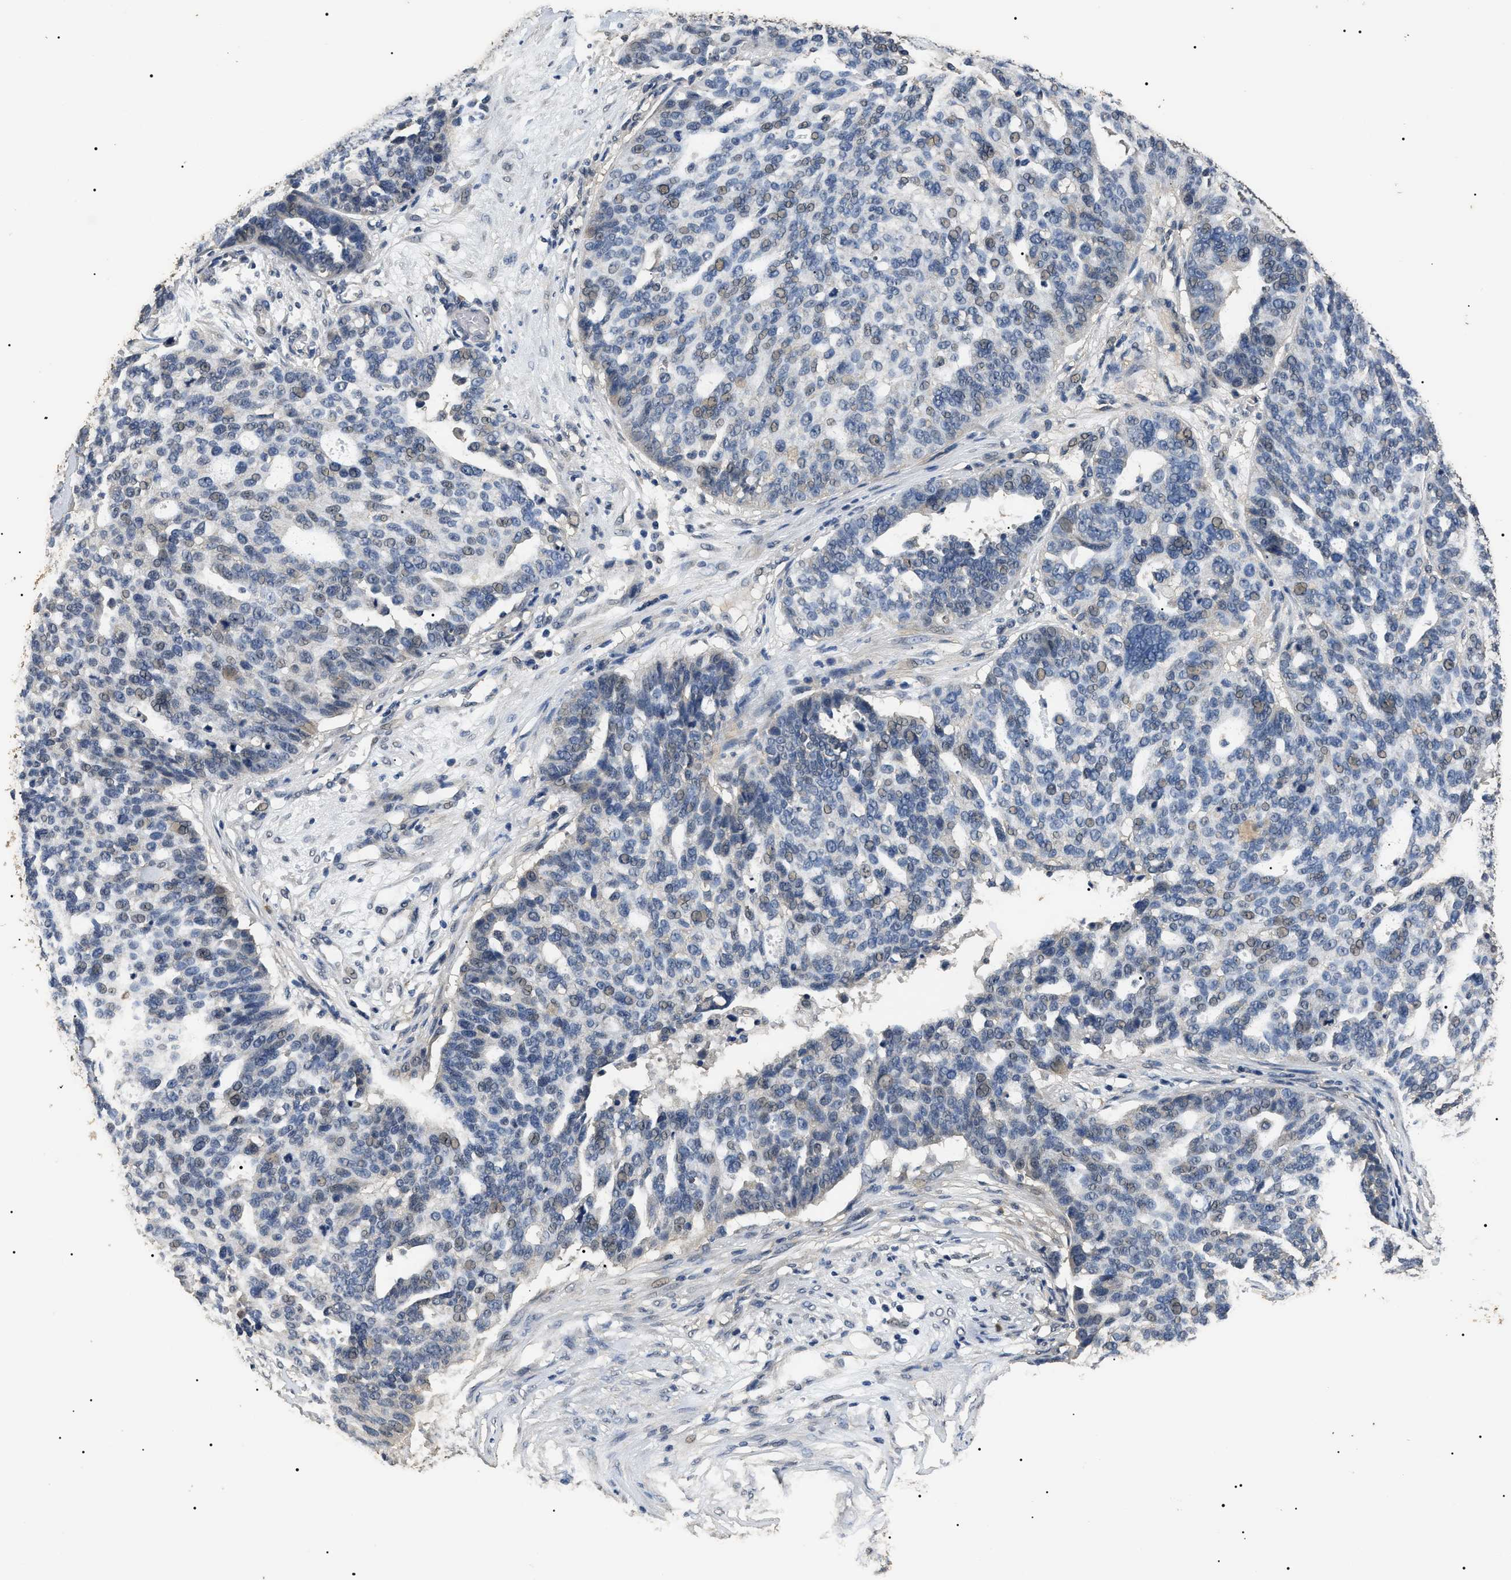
{"staining": {"intensity": "weak", "quantity": "<25%", "location": "nuclear"}, "tissue": "ovarian cancer", "cell_type": "Tumor cells", "image_type": "cancer", "snomed": [{"axis": "morphology", "description": "Cystadenocarcinoma, serous, NOS"}, {"axis": "topography", "description": "Ovary"}], "caption": "Immunohistochemistry (IHC) micrograph of neoplastic tissue: human serous cystadenocarcinoma (ovarian) stained with DAB displays no significant protein expression in tumor cells.", "gene": "PSMD8", "patient": {"sex": "female", "age": 59}}